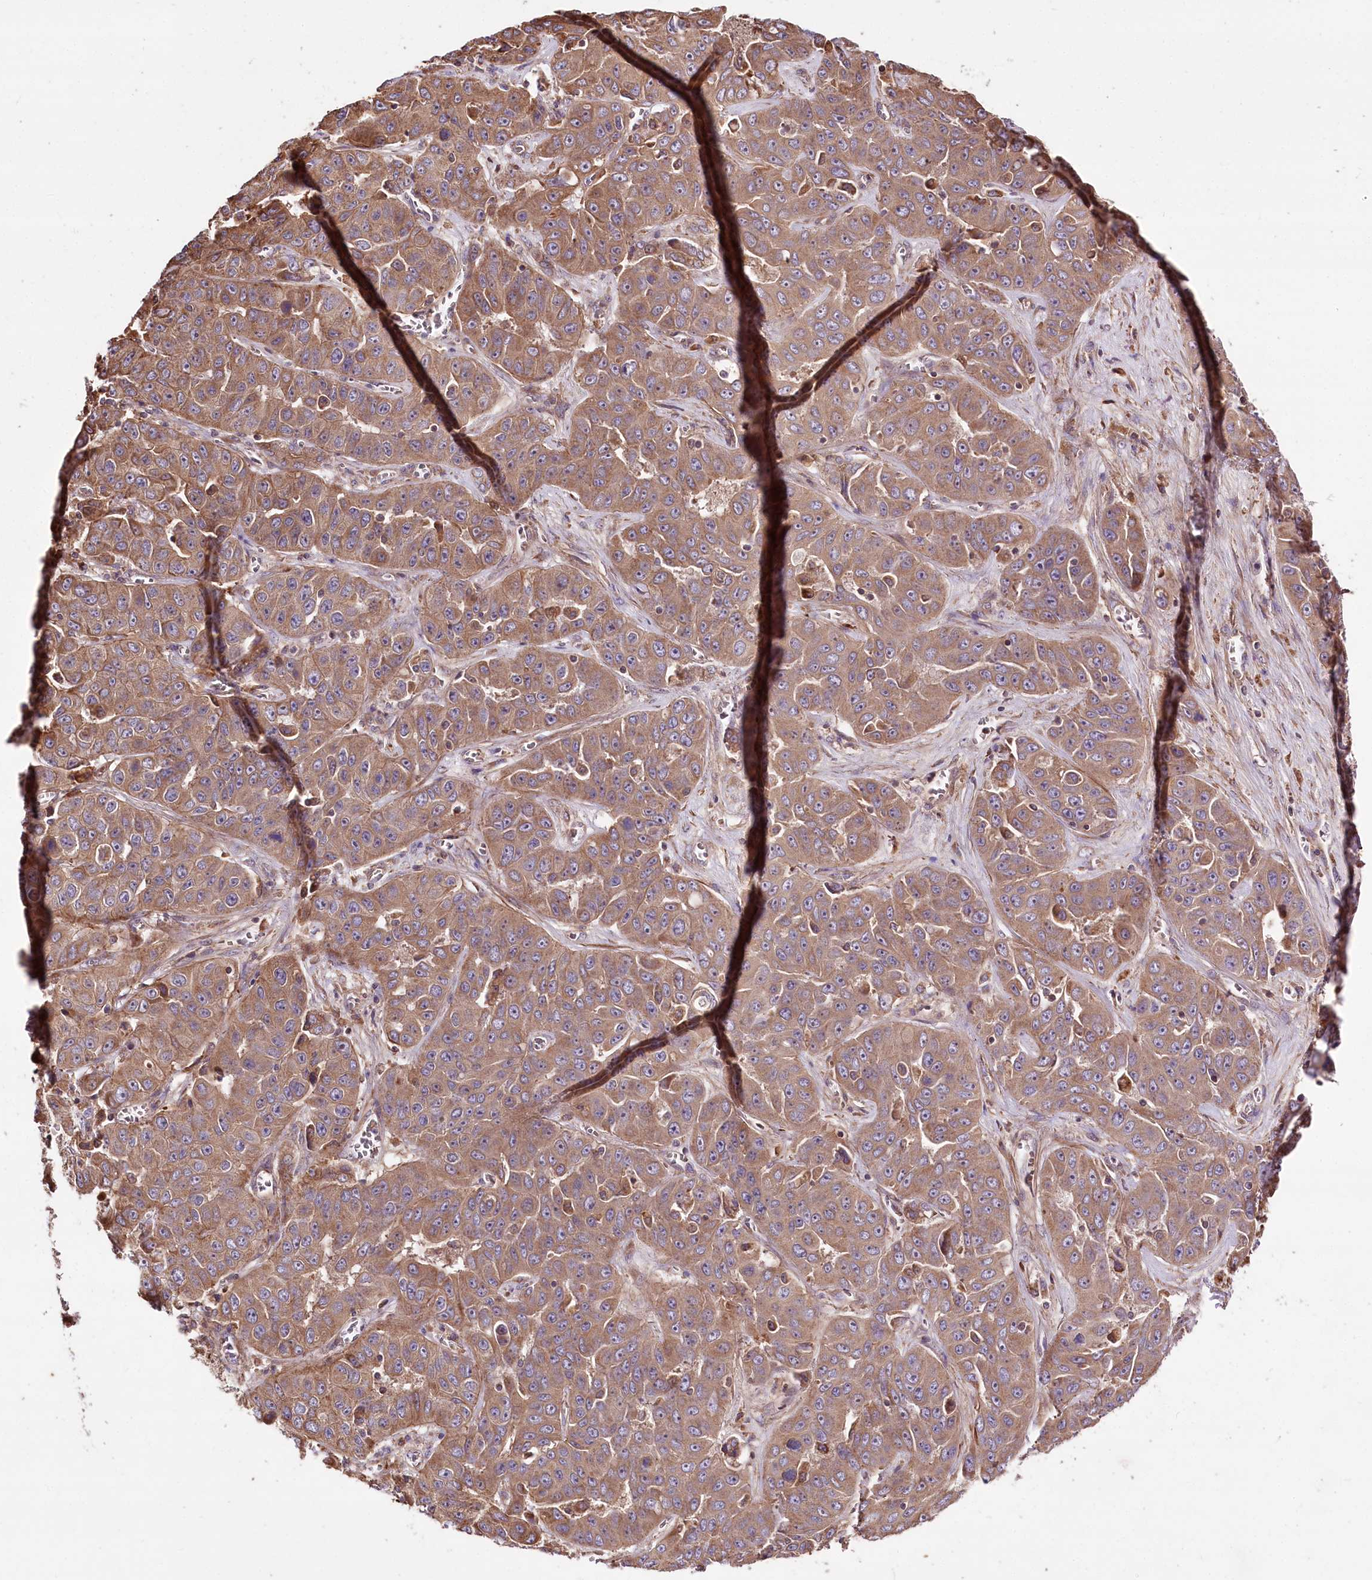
{"staining": {"intensity": "moderate", "quantity": ">75%", "location": "cytoplasmic/membranous"}, "tissue": "liver cancer", "cell_type": "Tumor cells", "image_type": "cancer", "snomed": [{"axis": "morphology", "description": "Cholangiocarcinoma"}, {"axis": "topography", "description": "Liver"}], "caption": "Liver cholangiocarcinoma was stained to show a protein in brown. There is medium levels of moderate cytoplasmic/membranous expression in approximately >75% of tumor cells.", "gene": "WWC1", "patient": {"sex": "female", "age": 52}}